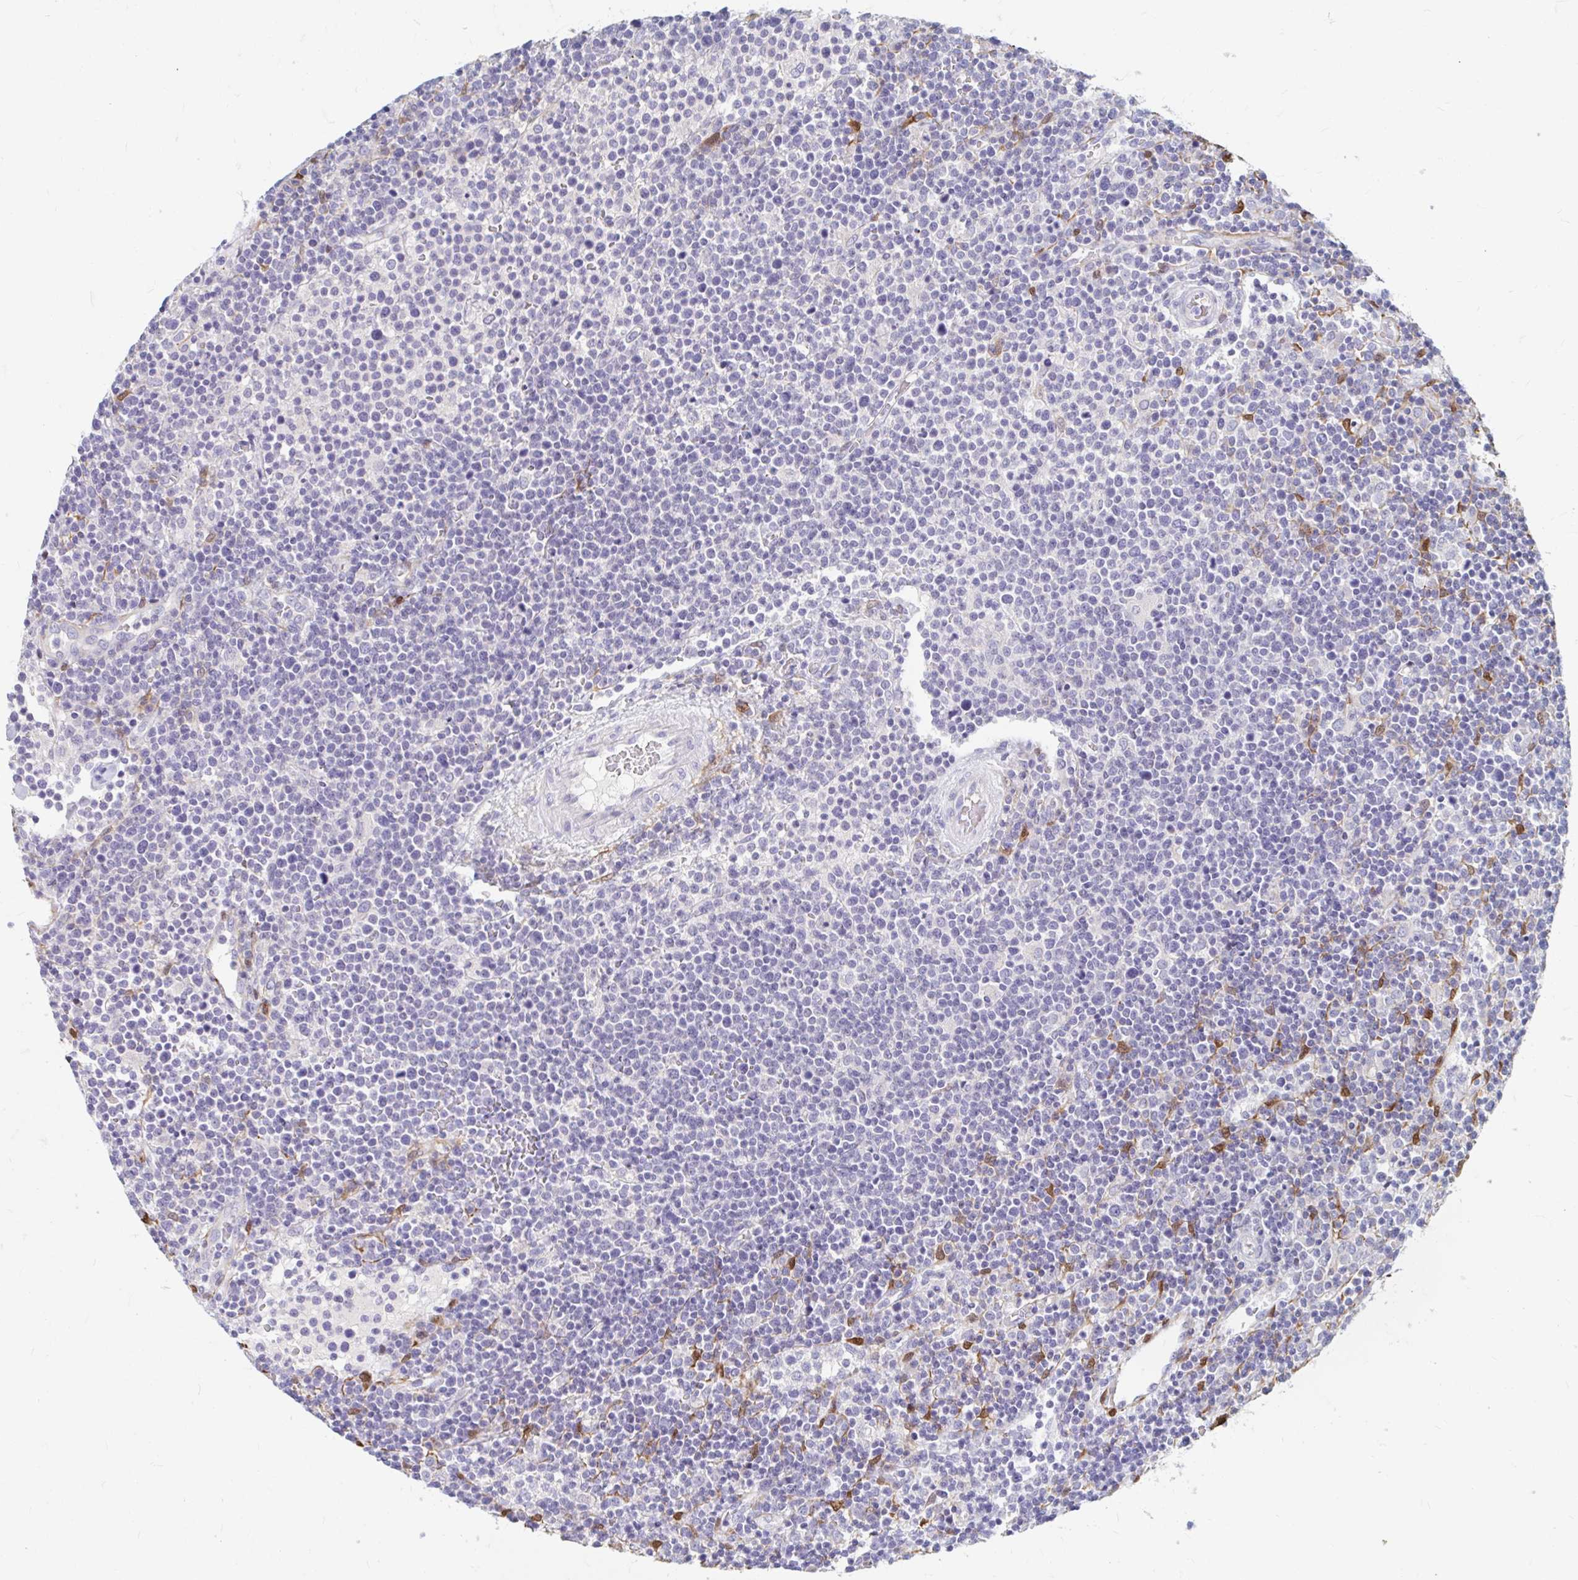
{"staining": {"intensity": "negative", "quantity": "none", "location": "none"}, "tissue": "lymphoma", "cell_type": "Tumor cells", "image_type": "cancer", "snomed": [{"axis": "morphology", "description": "Malignant lymphoma, non-Hodgkin's type, High grade"}, {"axis": "topography", "description": "Lymph node"}], "caption": "A micrograph of lymphoma stained for a protein displays no brown staining in tumor cells.", "gene": "ADH1A", "patient": {"sex": "male", "age": 61}}